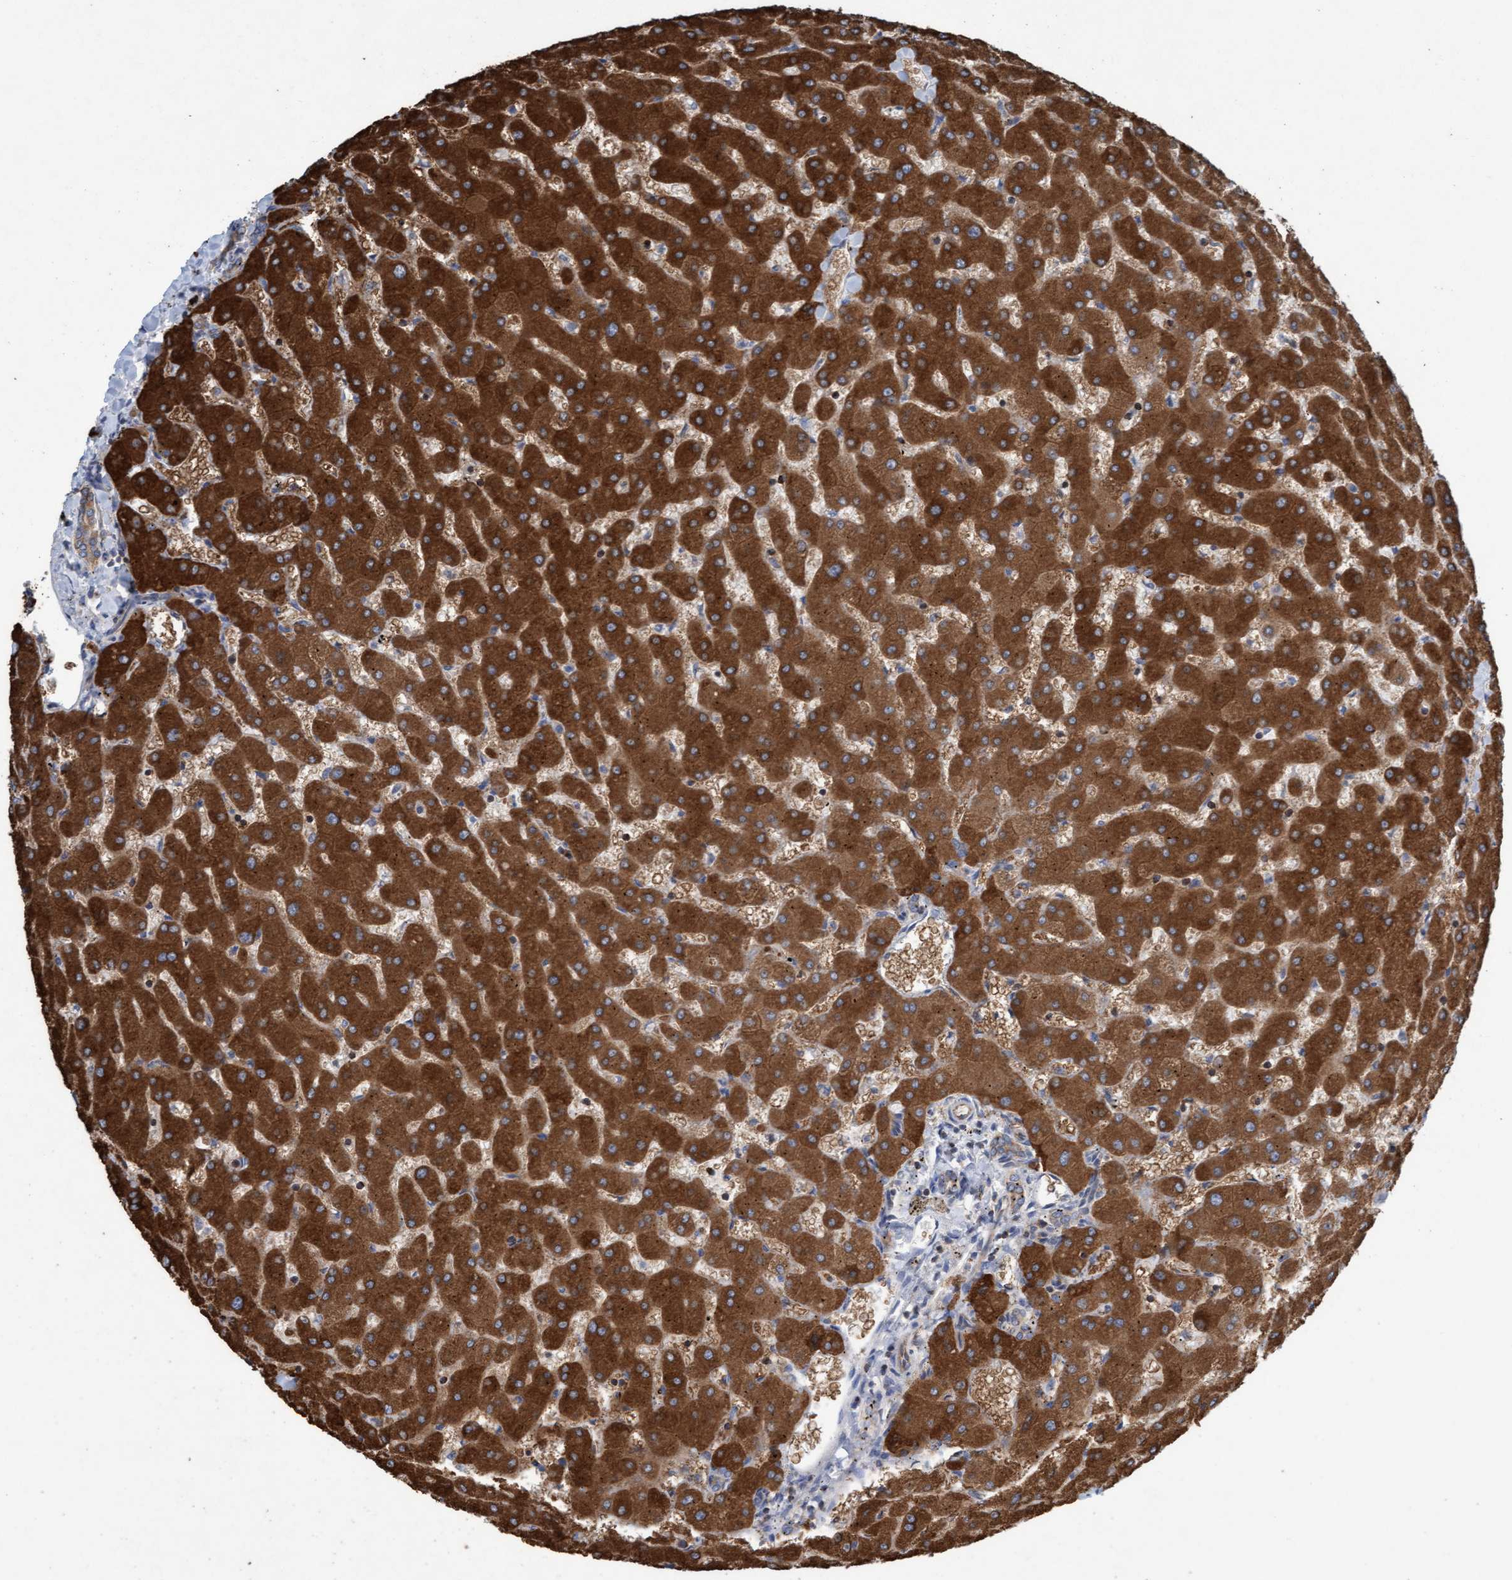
{"staining": {"intensity": "weak", "quantity": ">75%", "location": "cytoplasmic/membranous"}, "tissue": "liver", "cell_type": "Cholangiocytes", "image_type": "normal", "snomed": [{"axis": "morphology", "description": "Normal tissue, NOS"}, {"axis": "topography", "description": "Liver"}], "caption": "A brown stain shows weak cytoplasmic/membranous staining of a protein in cholangiocytes of normal human liver.", "gene": "SIGIRR", "patient": {"sex": "female", "age": 63}}